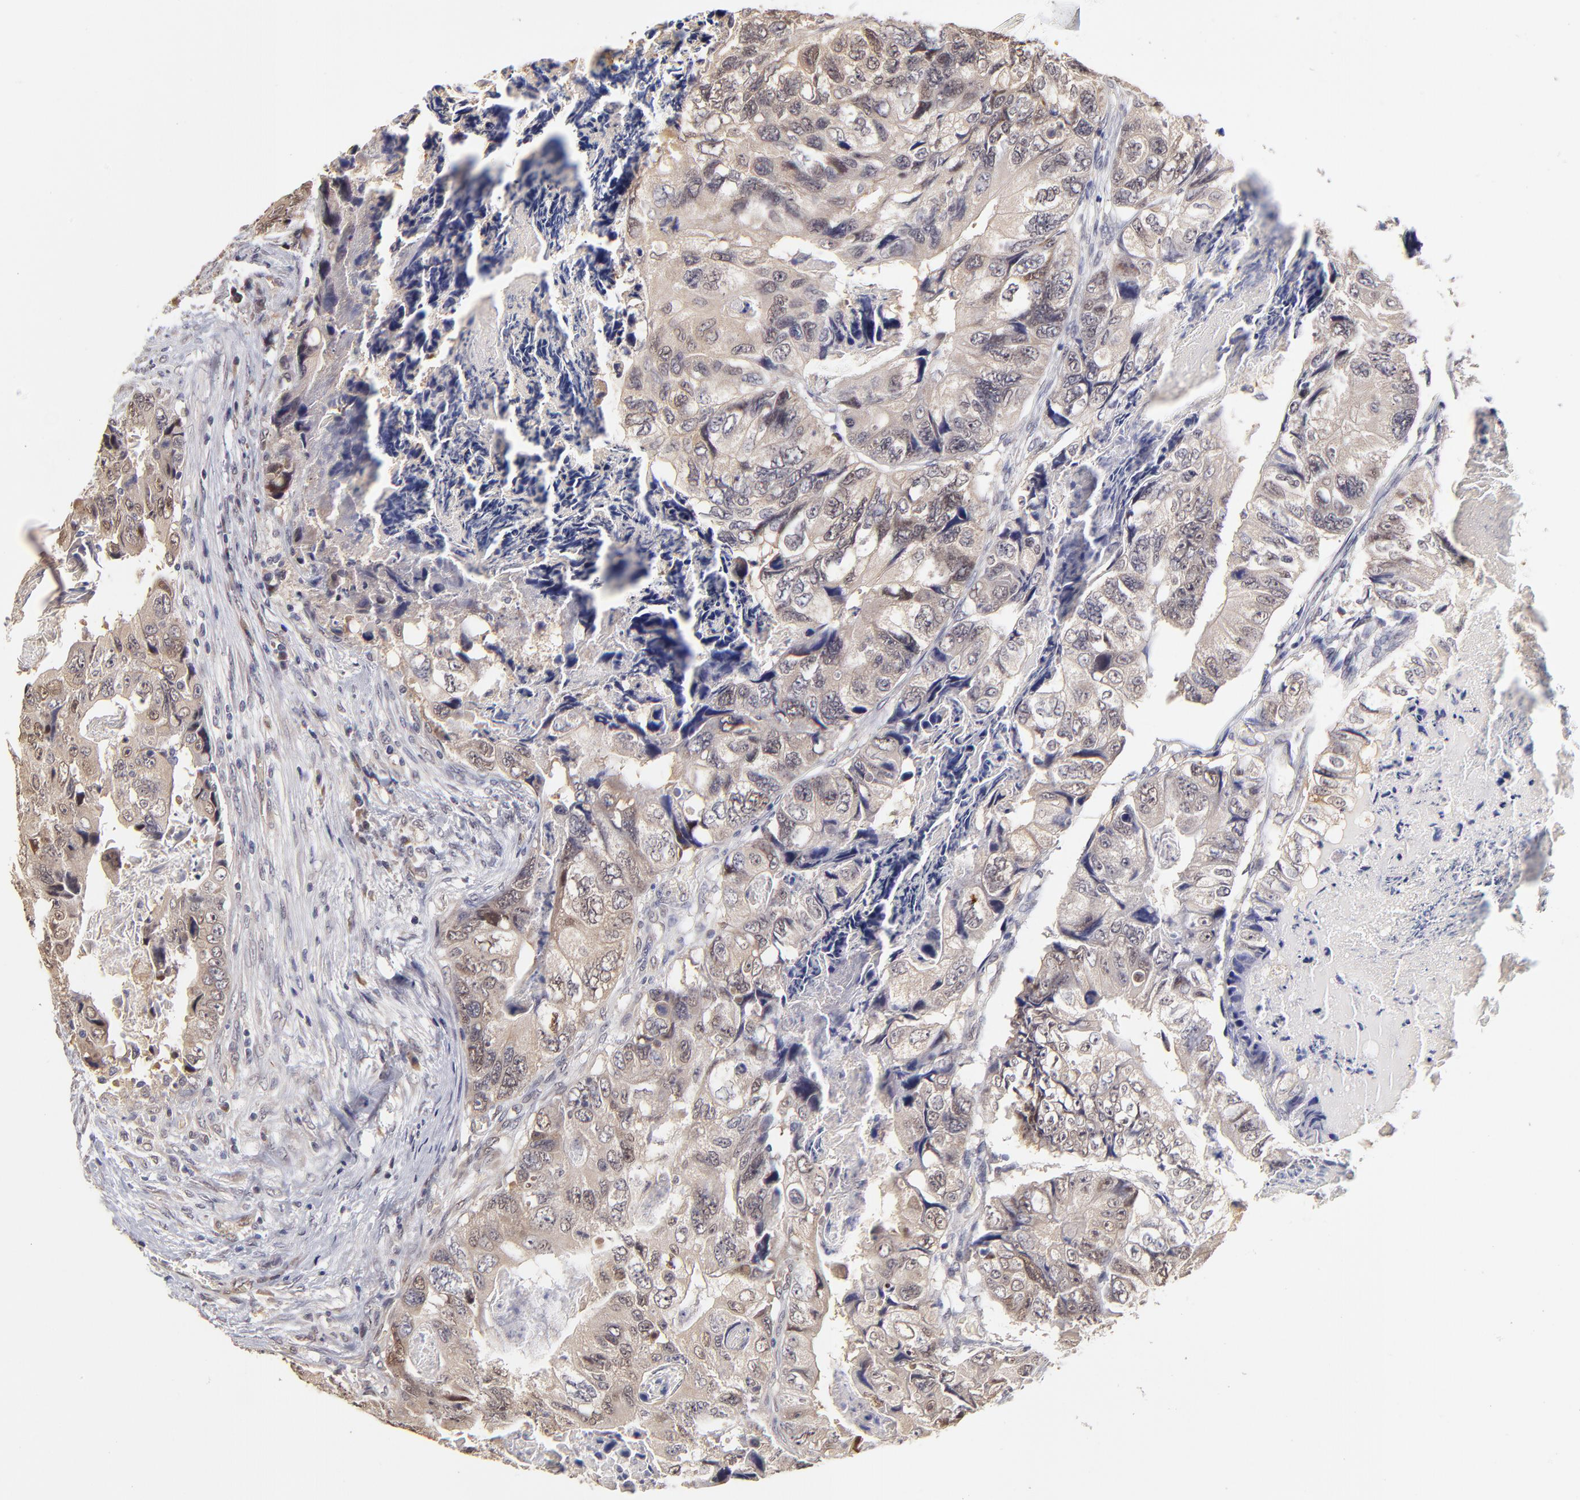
{"staining": {"intensity": "moderate", "quantity": ">75%", "location": "cytoplasmic/membranous"}, "tissue": "colorectal cancer", "cell_type": "Tumor cells", "image_type": "cancer", "snomed": [{"axis": "morphology", "description": "Adenocarcinoma, NOS"}, {"axis": "topography", "description": "Rectum"}], "caption": "DAB (3,3'-diaminobenzidine) immunohistochemical staining of colorectal cancer (adenocarcinoma) shows moderate cytoplasmic/membranous protein staining in approximately >75% of tumor cells.", "gene": "ZNF10", "patient": {"sex": "female", "age": 82}}